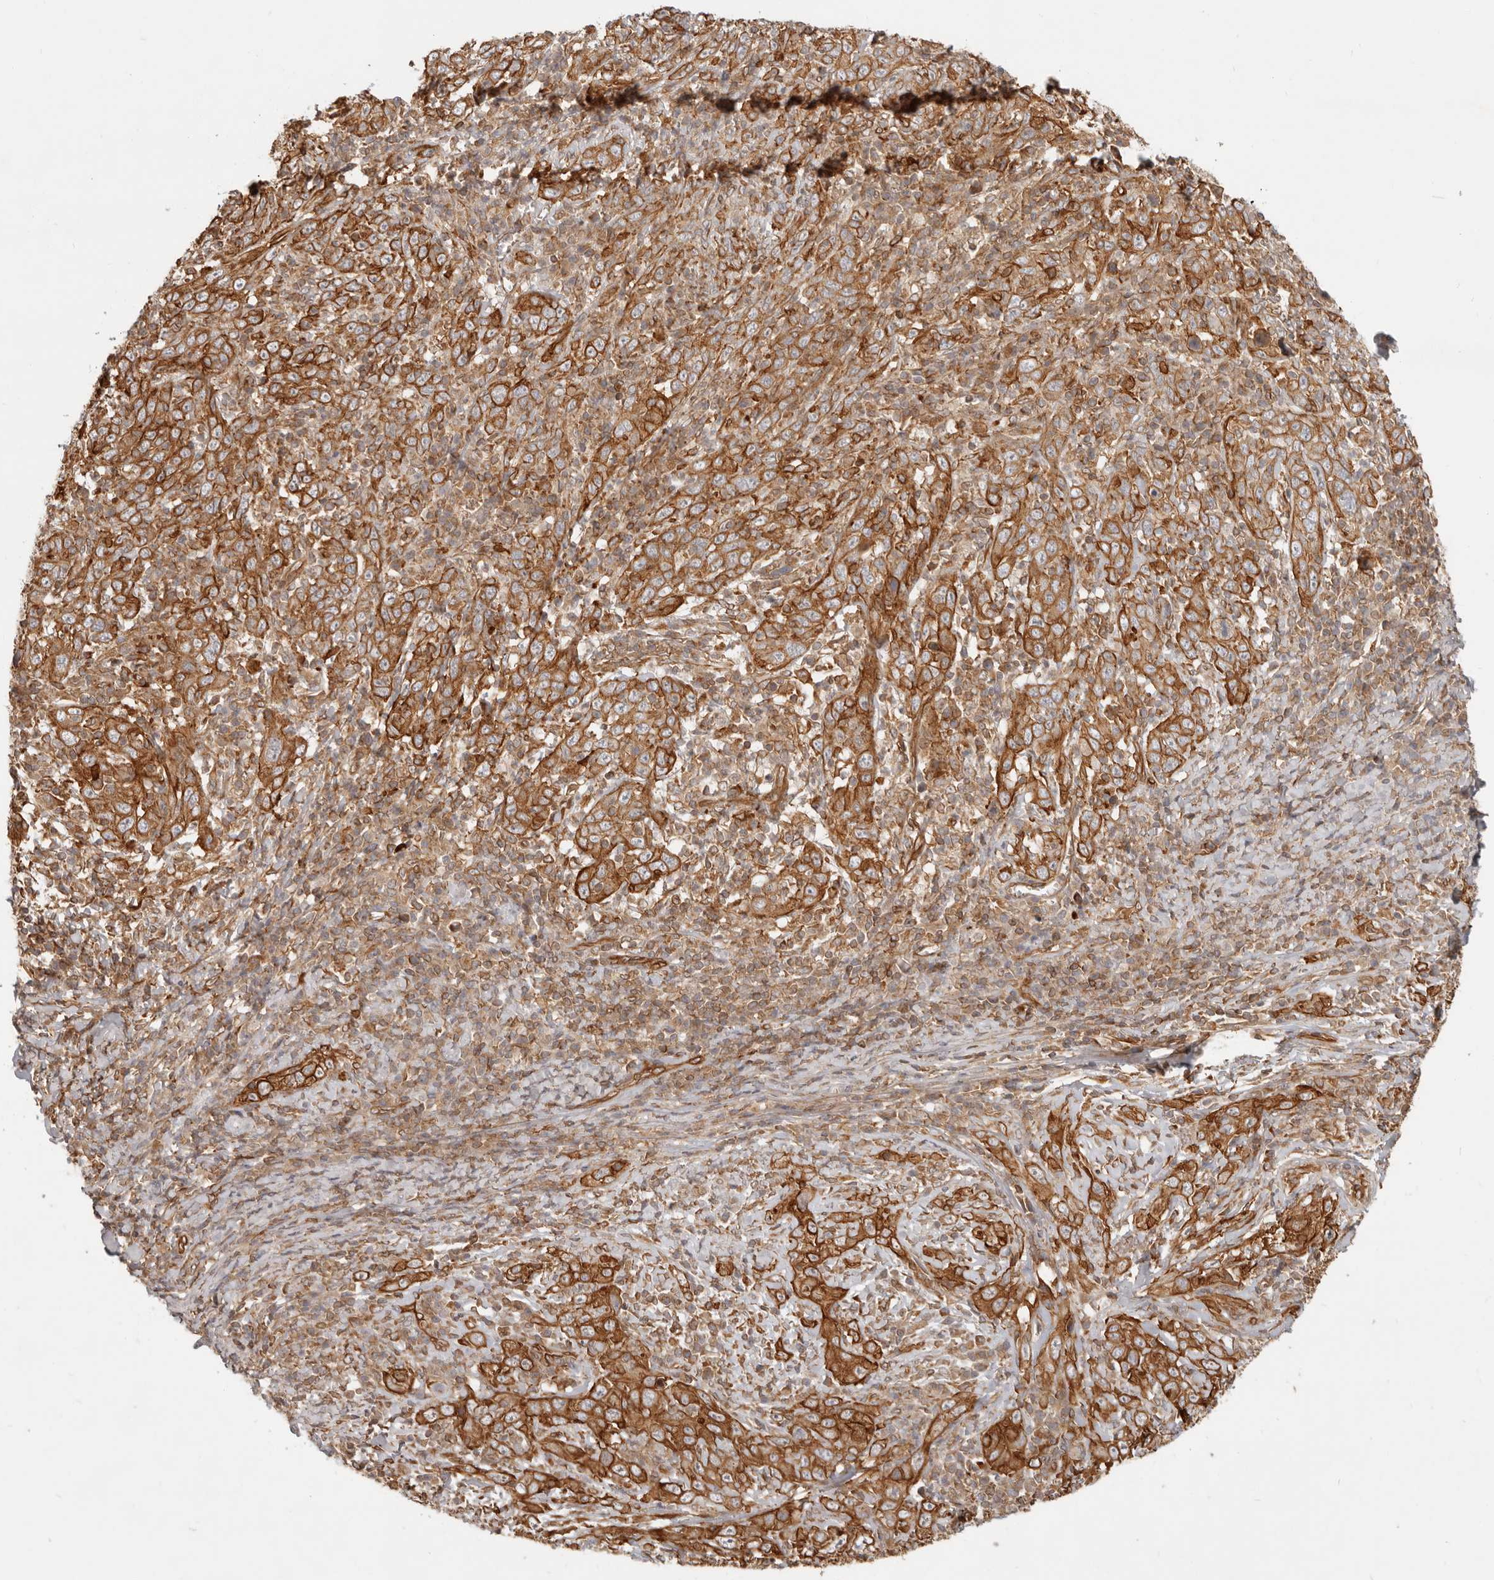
{"staining": {"intensity": "moderate", "quantity": ">75%", "location": "cytoplasmic/membranous"}, "tissue": "cervical cancer", "cell_type": "Tumor cells", "image_type": "cancer", "snomed": [{"axis": "morphology", "description": "Squamous cell carcinoma, NOS"}, {"axis": "topography", "description": "Cervix"}], "caption": "The immunohistochemical stain labels moderate cytoplasmic/membranous expression in tumor cells of squamous cell carcinoma (cervical) tissue. (brown staining indicates protein expression, while blue staining denotes nuclei).", "gene": "UFSP1", "patient": {"sex": "female", "age": 46}}